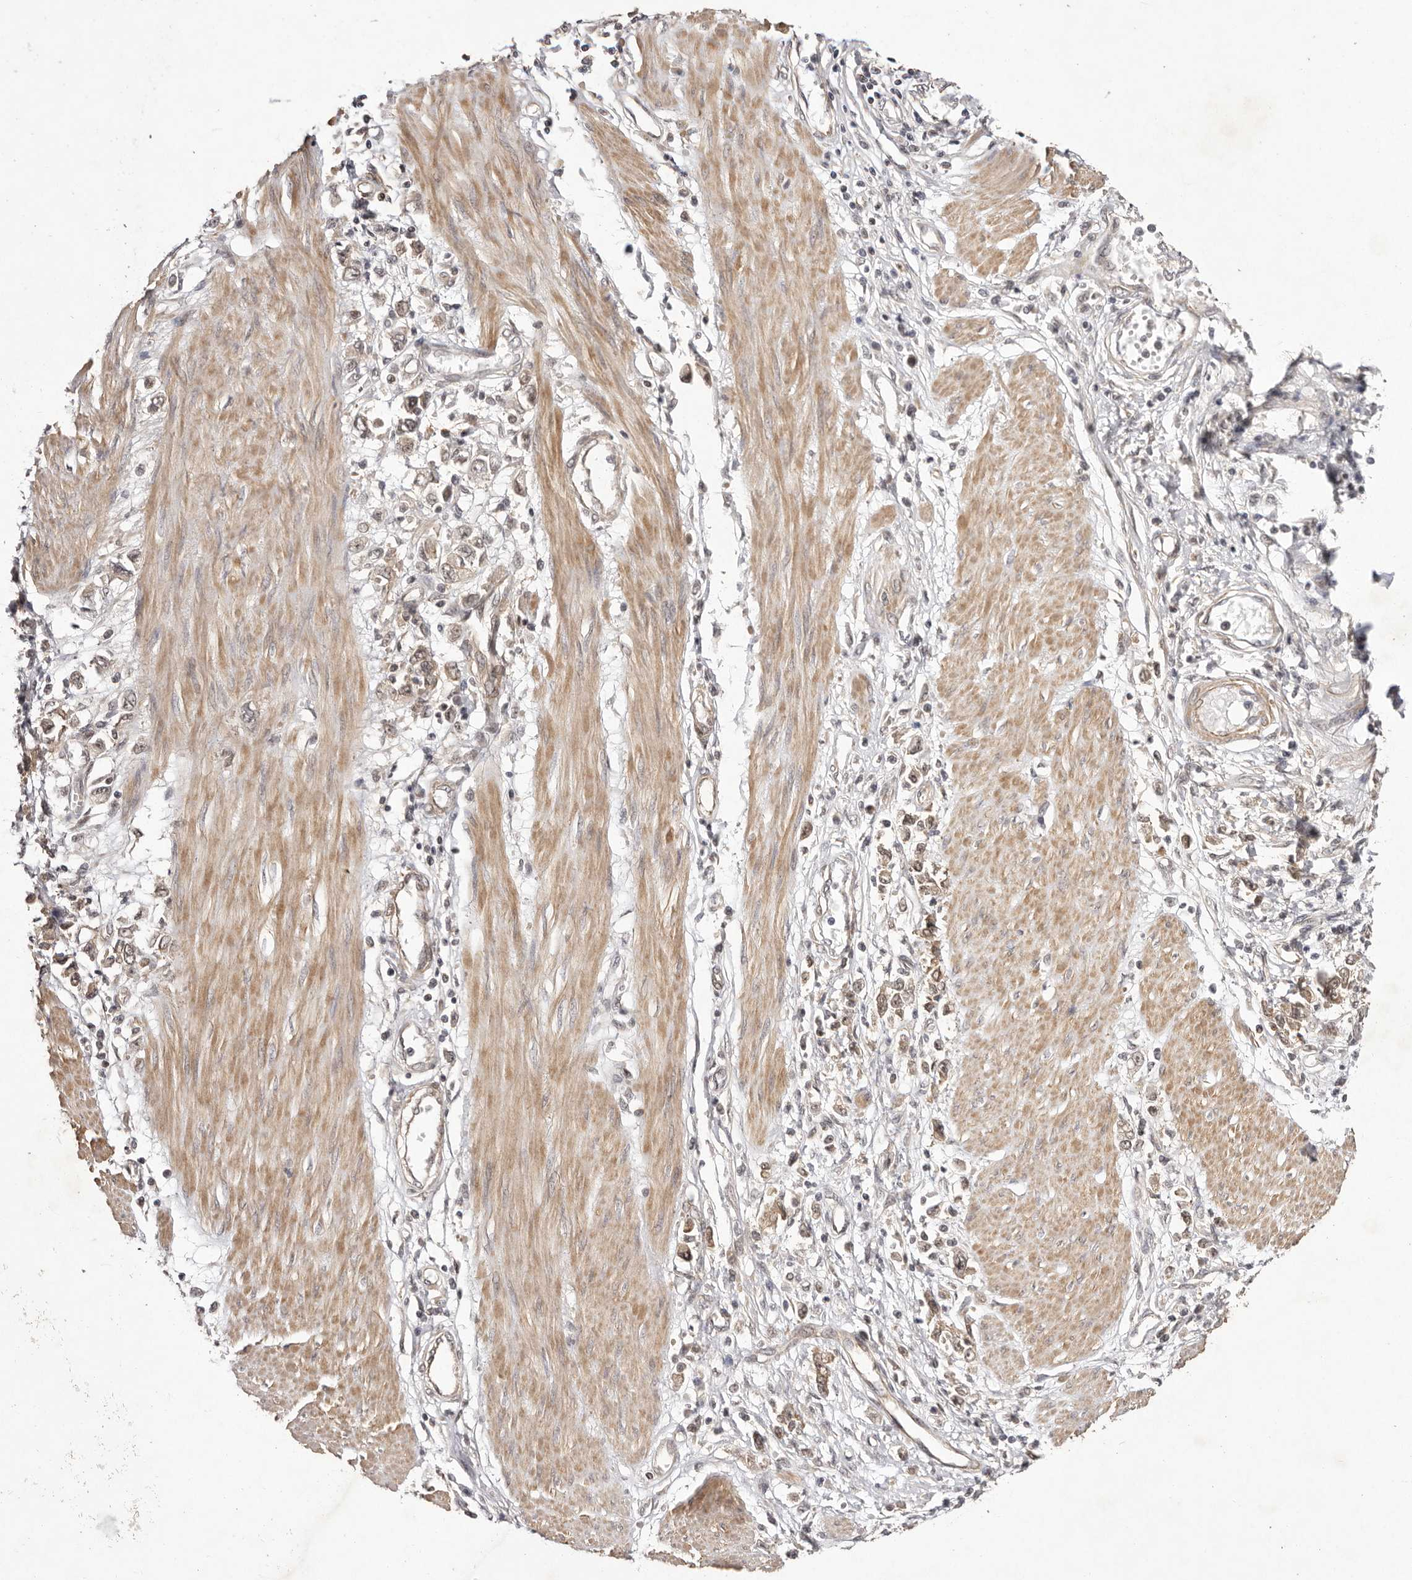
{"staining": {"intensity": "weak", "quantity": ">75%", "location": "cytoplasmic/membranous,nuclear"}, "tissue": "stomach cancer", "cell_type": "Tumor cells", "image_type": "cancer", "snomed": [{"axis": "morphology", "description": "Adenocarcinoma, NOS"}, {"axis": "topography", "description": "Stomach"}], "caption": "A low amount of weak cytoplasmic/membranous and nuclear staining is present in about >75% of tumor cells in stomach adenocarcinoma tissue.", "gene": "BUD31", "patient": {"sex": "female", "age": 76}}